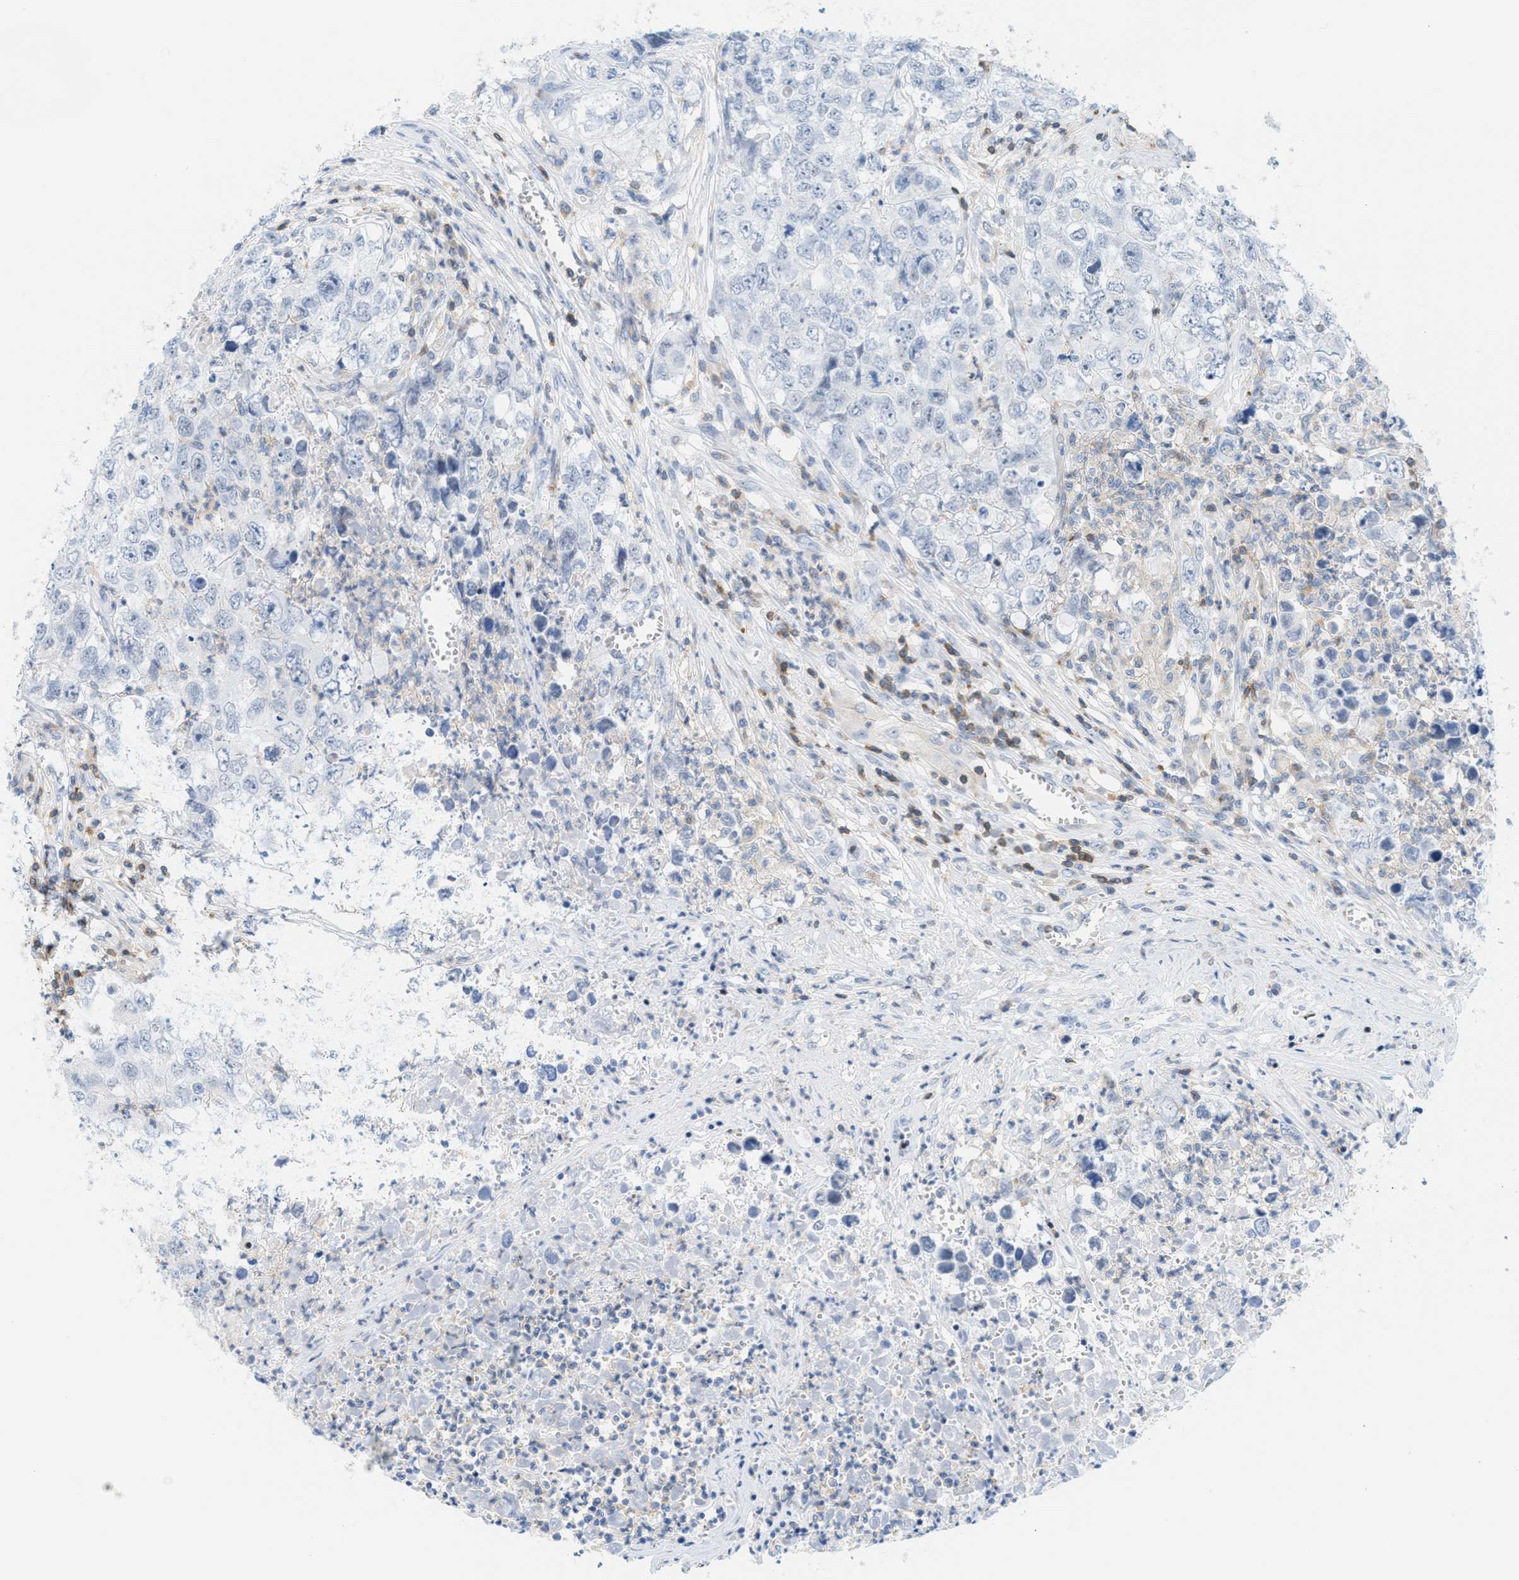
{"staining": {"intensity": "negative", "quantity": "none", "location": "none"}, "tissue": "testis cancer", "cell_type": "Tumor cells", "image_type": "cancer", "snomed": [{"axis": "morphology", "description": "Seminoma, NOS"}, {"axis": "morphology", "description": "Carcinoma, Embryonal, NOS"}, {"axis": "topography", "description": "Testis"}], "caption": "IHC image of human embryonal carcinoma (testis) stained for a protein (brown), which displays no positivity in tumor cells.", "gene": "IL16", "patient": {"sex": "male", "age": 43}}